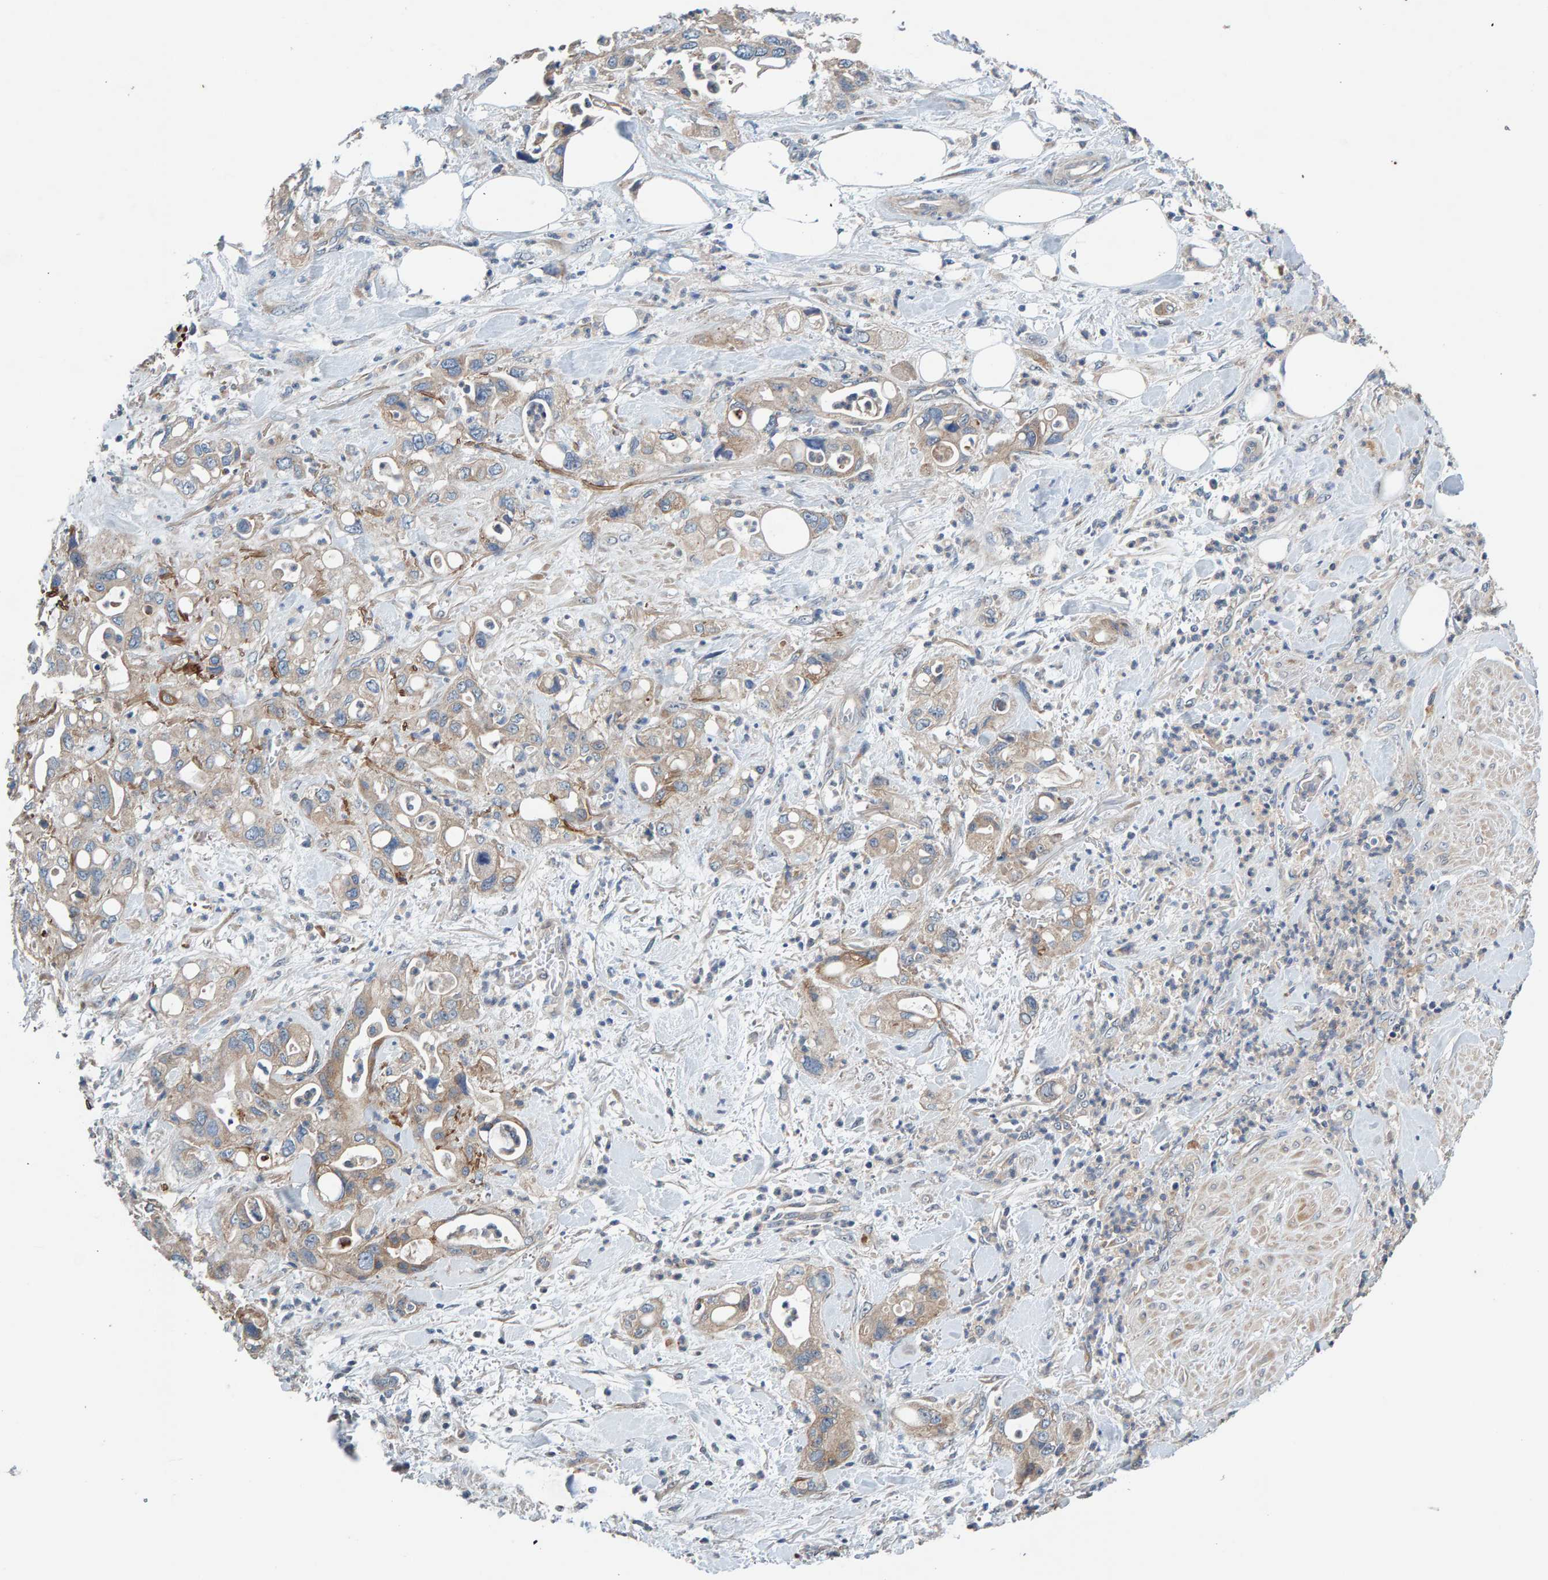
{"staining": {"intensity": "weak", "quantity": "<25%", "location": "cytoplasmic/membranous"}, "tissue": "pancreatic cancer", "cell_type": "Tumor cells", "image_type": "cancer", "snomed": [{"axis": "morphology", "description": "Adenocarcinoma, NOS"}, {"axis": "topography", "description": "Pancreas"}], "caption": "This is an IHC photomicrograph of human adenocarcinoma (pancreatic). There is no positivity in tumor cells.", "gene": "CCM2", "patient": {"sex": "male", "age": 70}}